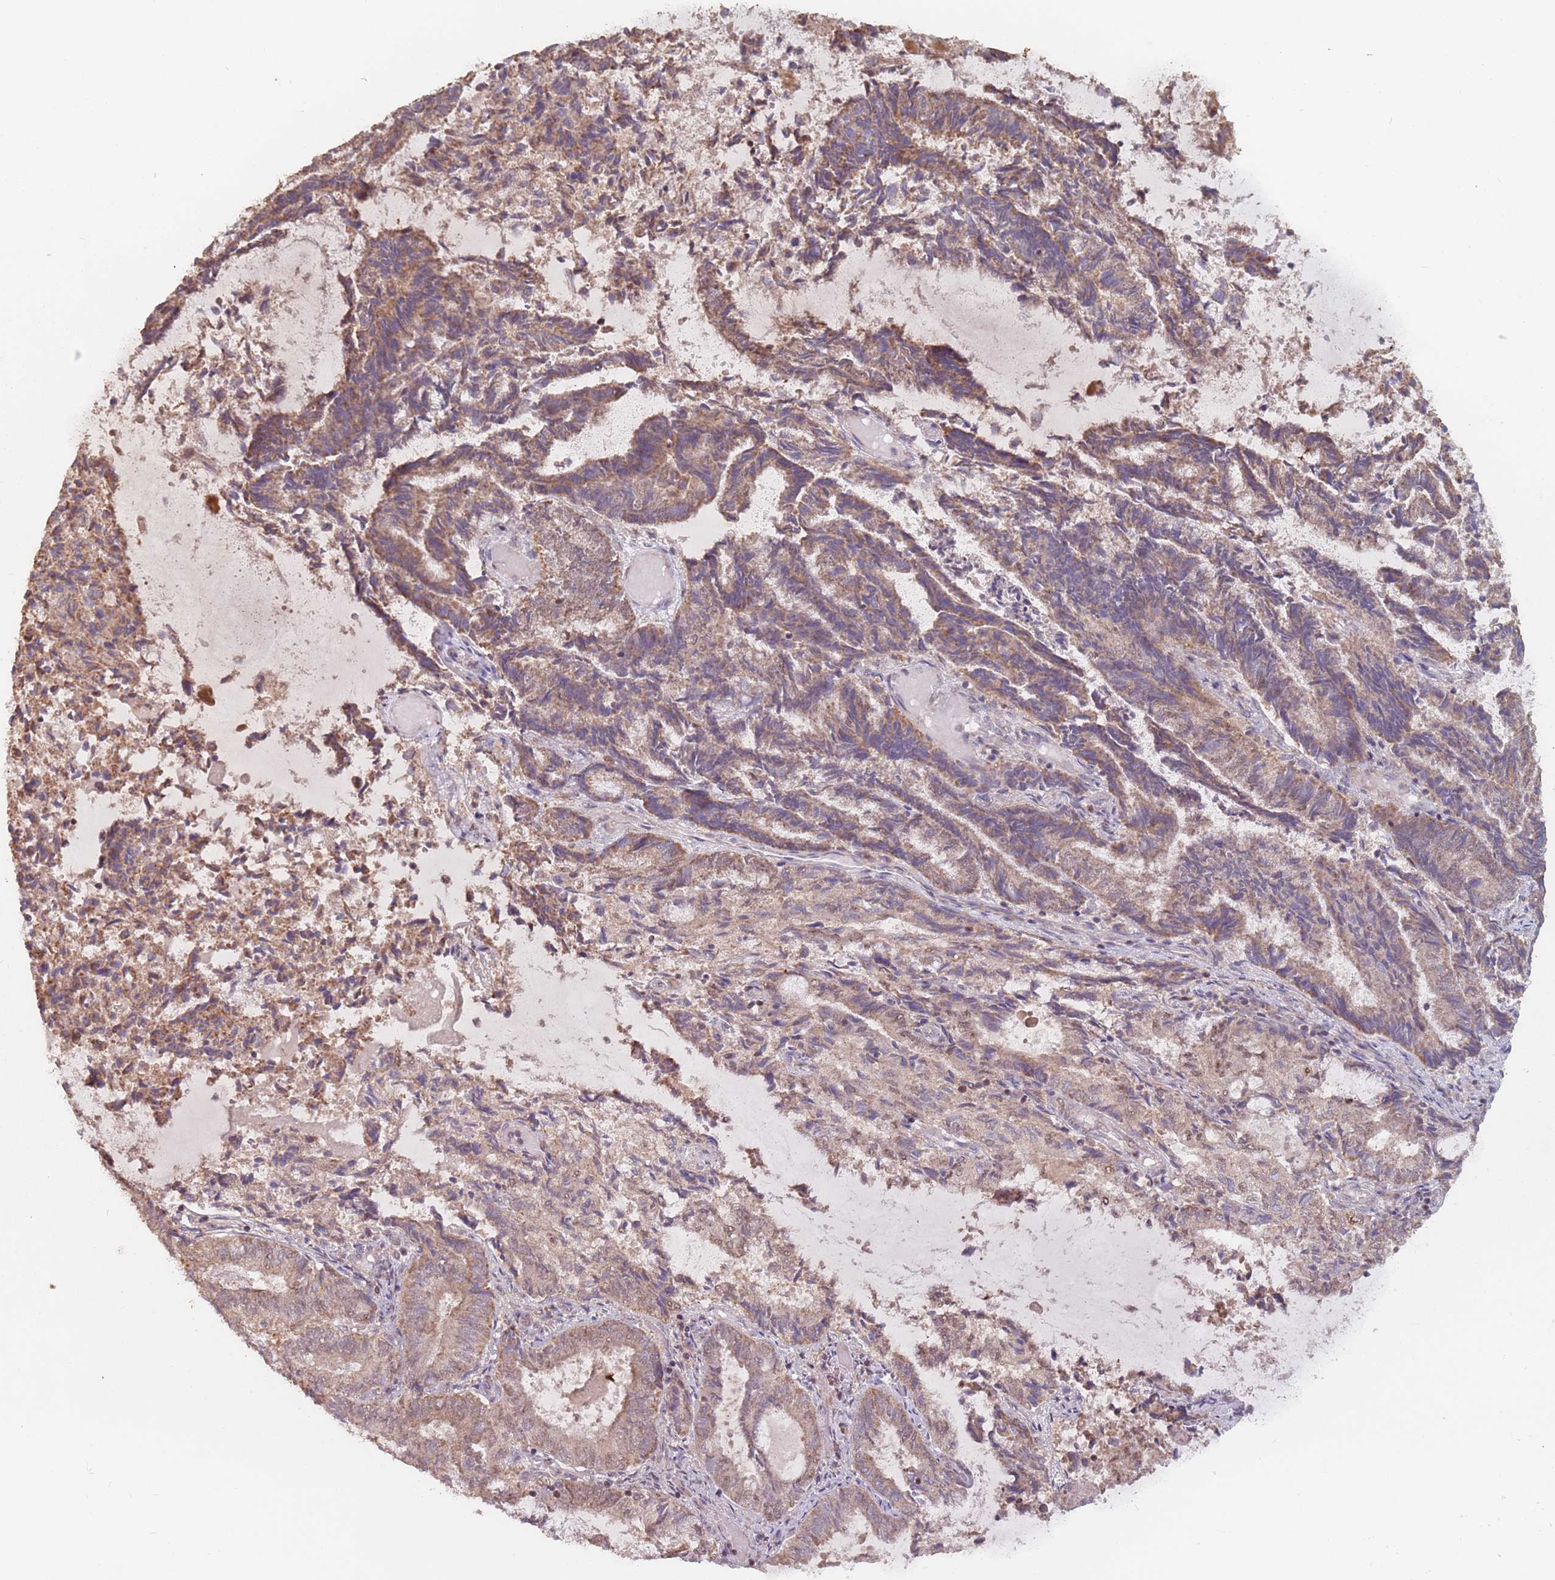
{"staining": {"intensity": "moderate", "quantity": "25%-75%", "location": "cytoplasmic/membranous"}, "tissue": "endometrial cancer", "cell_type": "Tumor cells", "image_type": "cancer", "snomed": [{"axis": "morphology", "description": "Adenocarcinoma, NOS"}, {"axis": "topography", "description": "Endometrium"}], "caption": "Endometrial adenocarcinoma was stained to show a protein in brown. There is medium levels of moderate cytoplasmic/membranous positivity in approximately 25%-75% of tumor cells. (DAB (3,3'-diaminobenzidine) IHC, brown staining for protein, blue staining for nuclei).", "gene": "VPS52", "patient": {"sex": "female", "age": 80}}